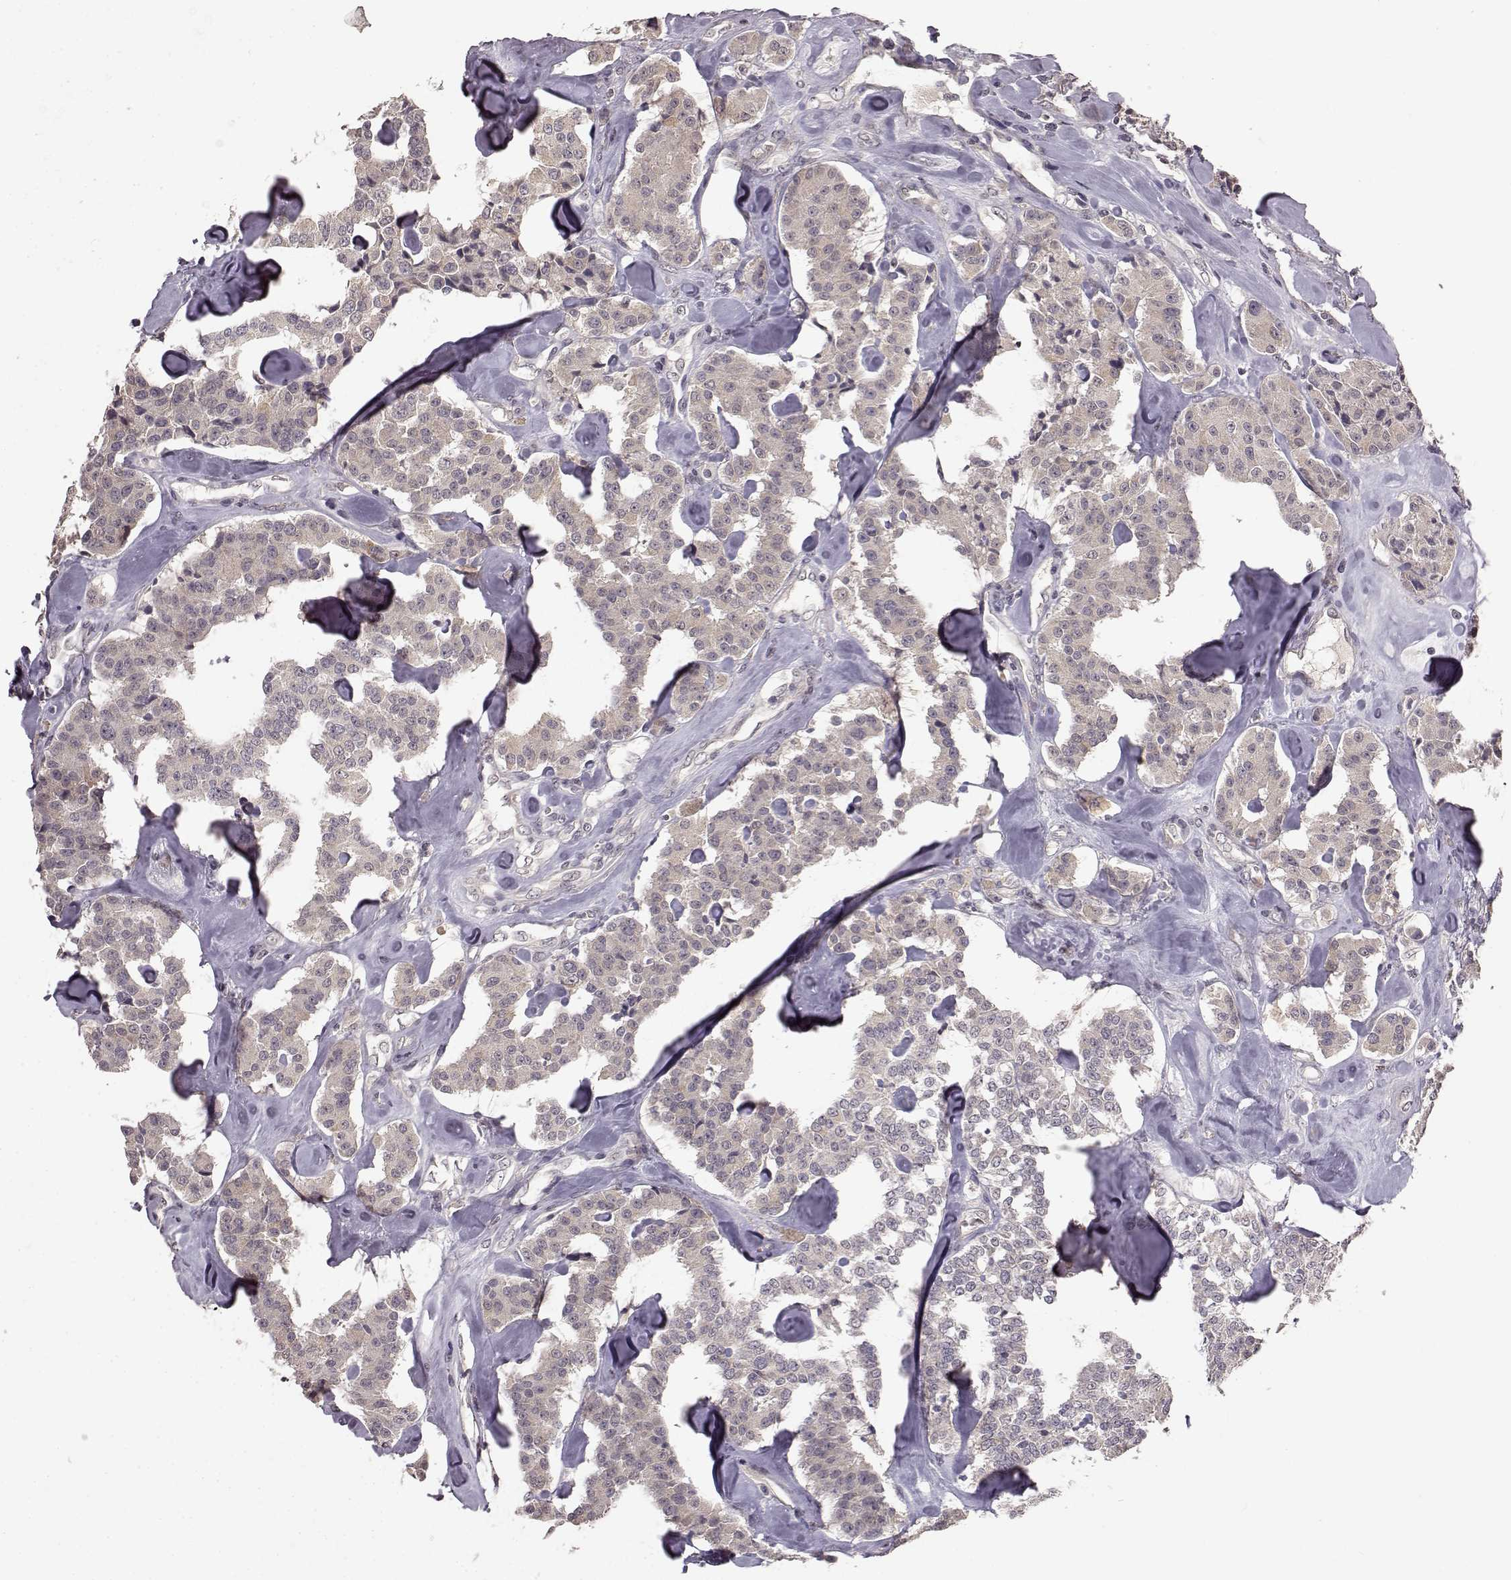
{"staining": {"intensity": "weak", "quantity": "<25%", "location": "cytoplasmic/membranous"}, "tissue": "carcinoid", "cell_type": "Tumor cells", "image_type": "cancer", "snomed": [{"axis": "morphology", "description": "Carcinoid, malignant, NOS"}, {"axis": "topography", "description": "Pancreas"}], "caption": "Immunohistochemistry (IHC) of carcinoid shows no staining in tumor cells.", "gene": "NTRK2", "patient": {"sex": "male", "age": 41}}